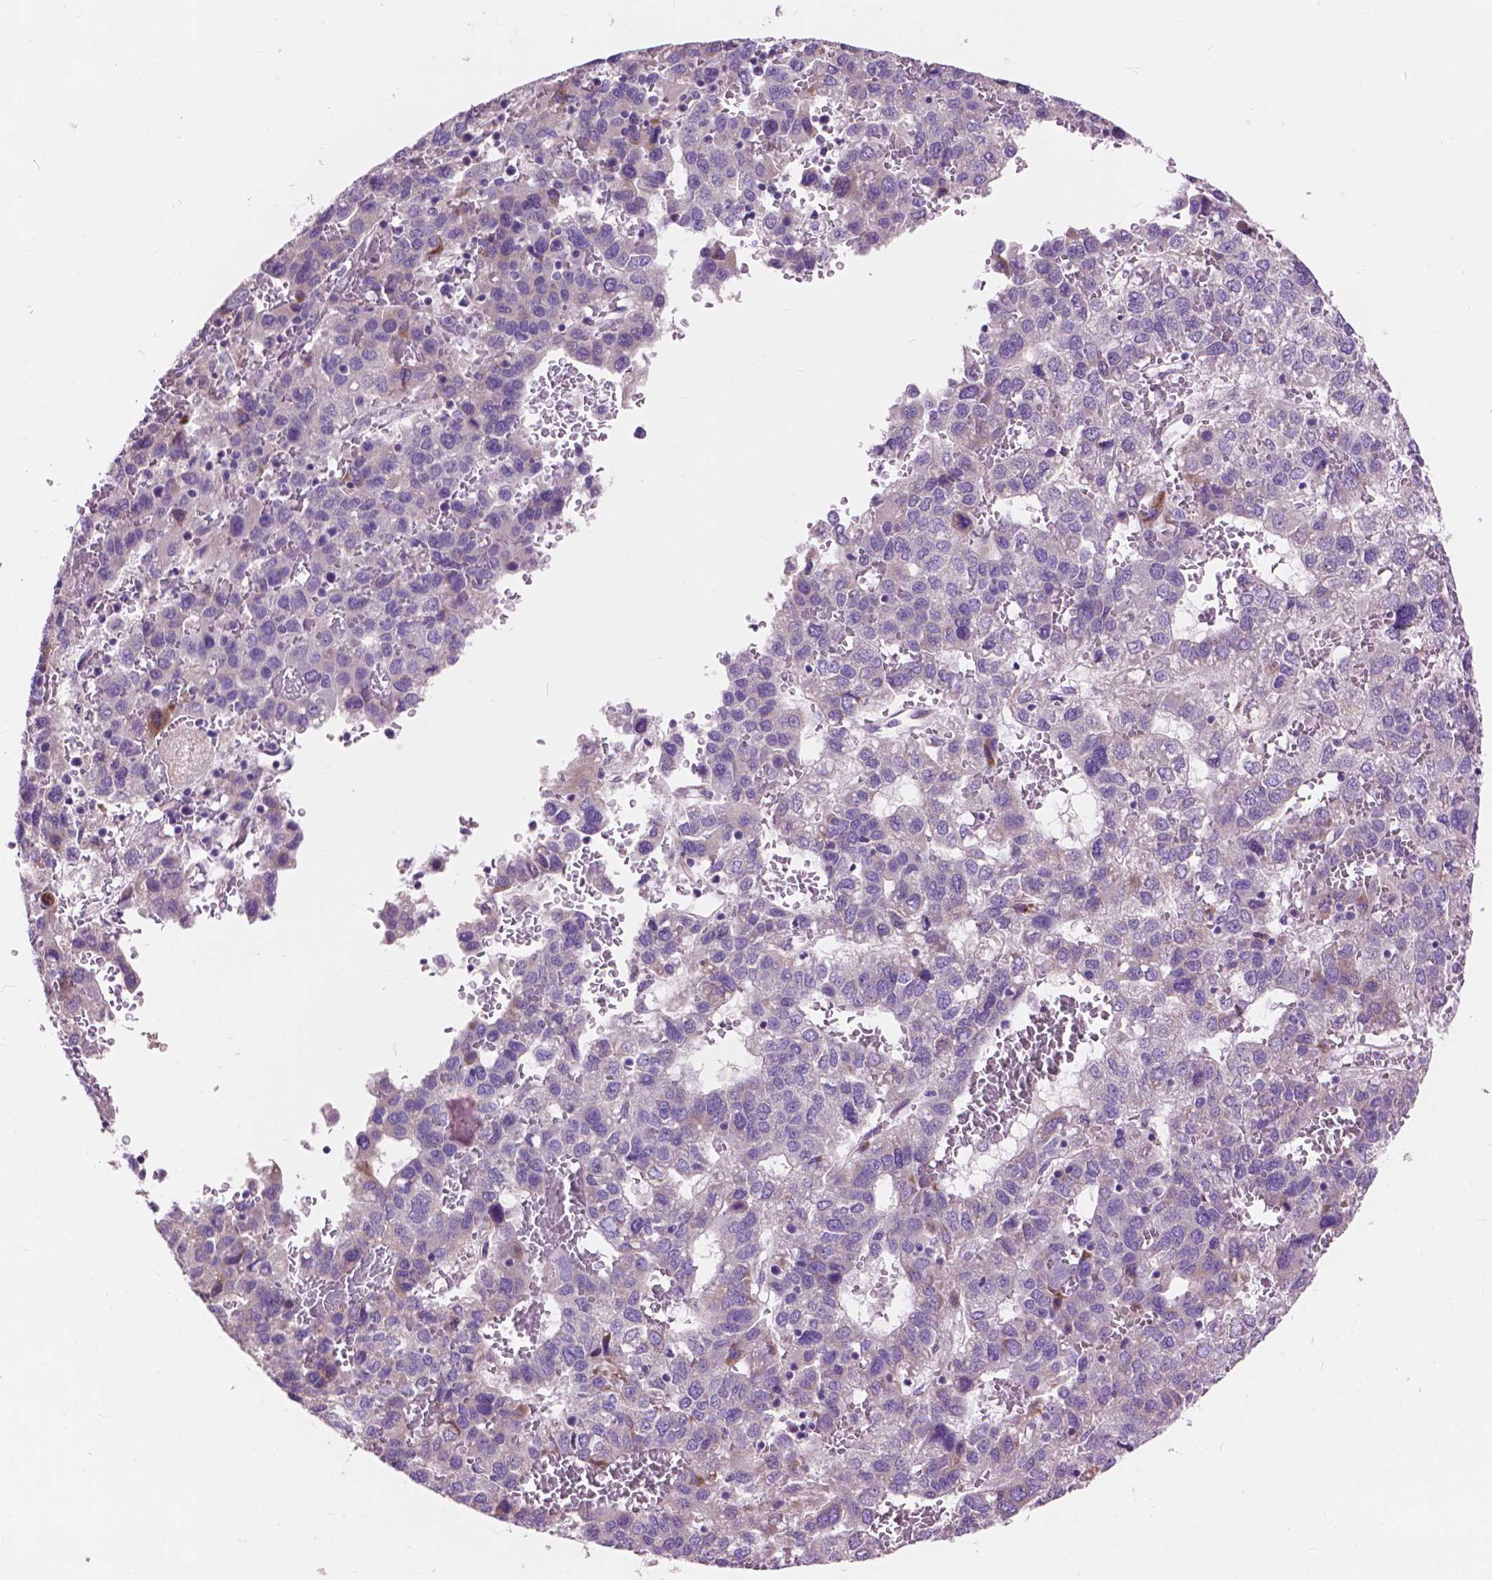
{"staining": {"intensity": "negative", "quantity": "none", "location": "none"}, "tissue": "liver cancer", "cell_type": "Tumor cells", "image_type": "cancer", "snomed": [{"axis": "morphology", "description": "Carcinoma, Hepatocellular, NOS"}, {"axis": "topography", "description": "Liver"}], "caption": "Human hepatocellular carcinoma (liver) stained for a protein using IHC displays no expression in tumor cells.", "gene": "MORN1", "patient": {"sex": "male", "age": 69}}